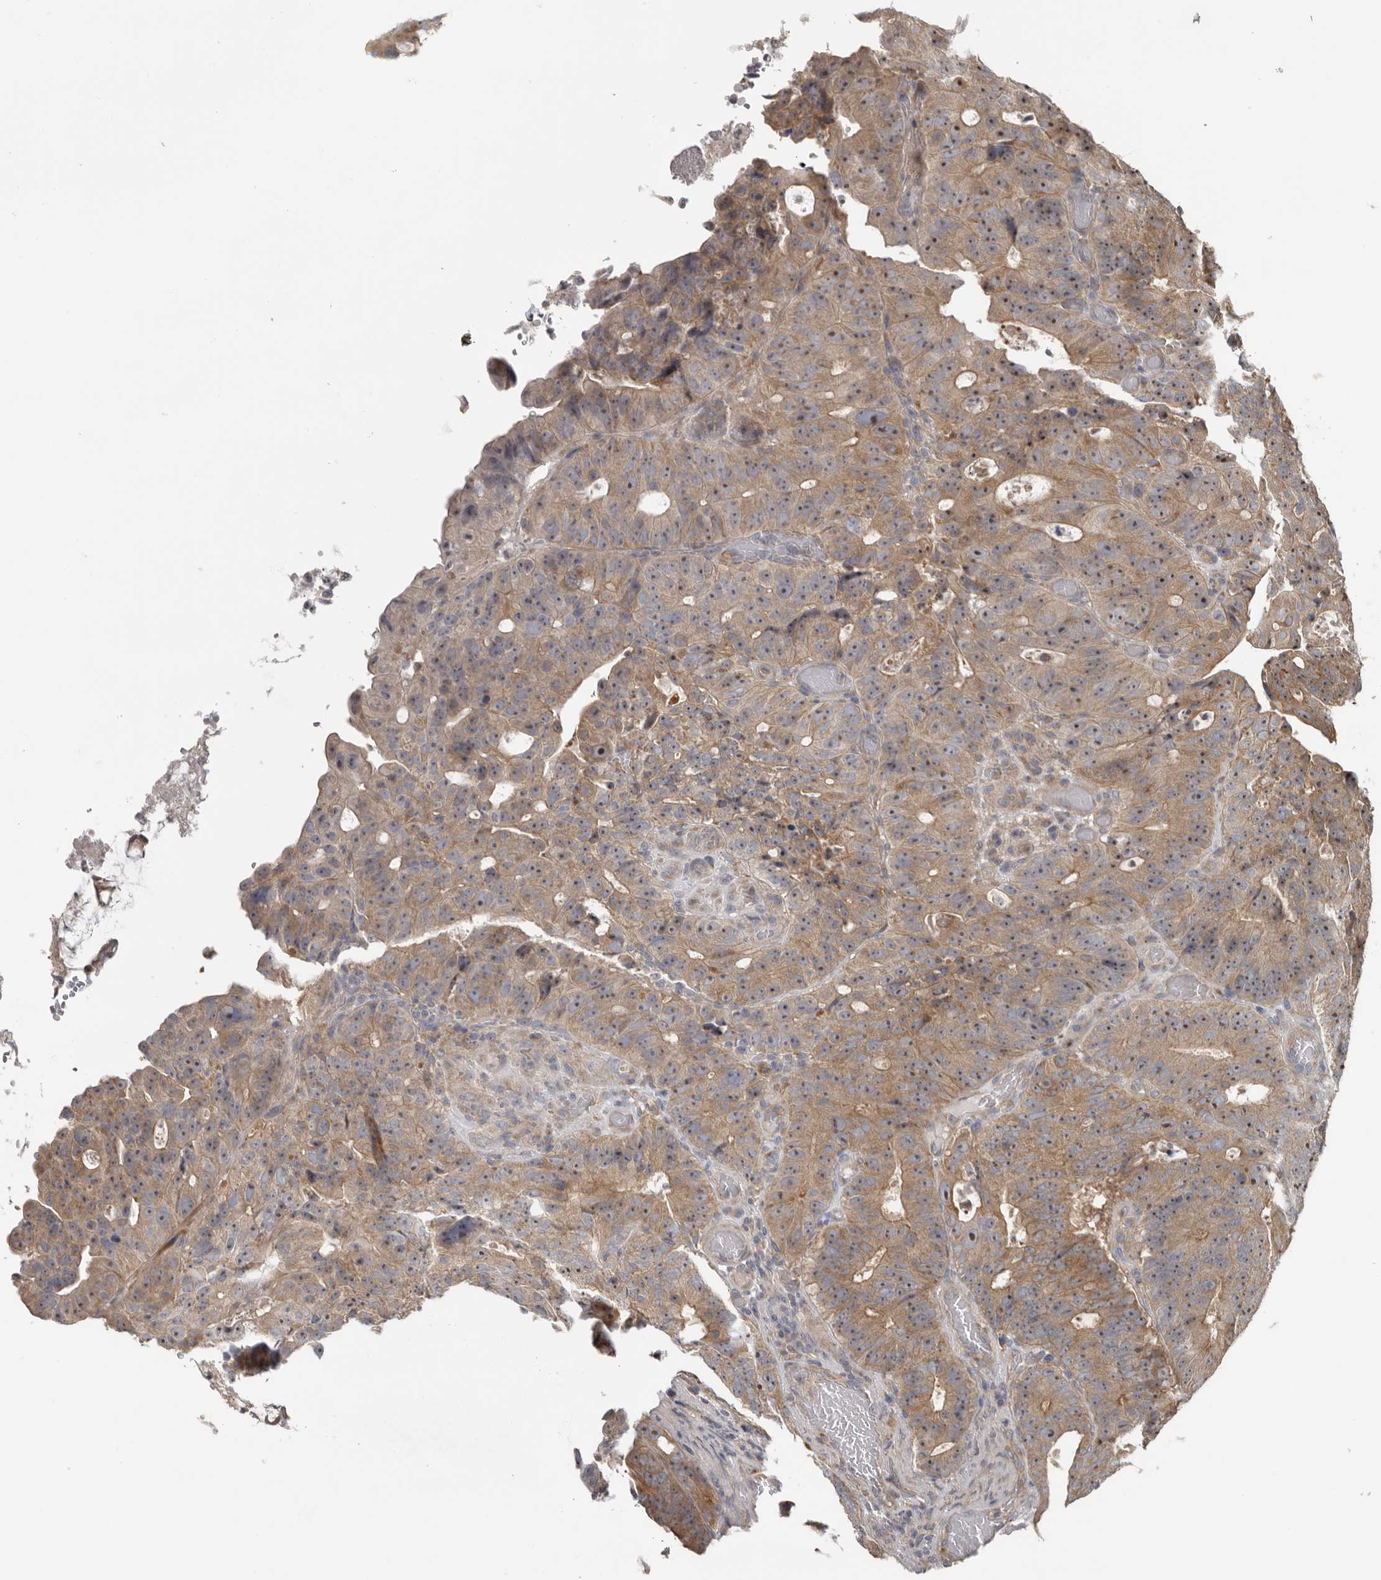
{"staining": {"intensity": "moderate", "quantity": ">75%", "location": "cytoplasmic/membranous,nuclear"}, "tissue": "colorectal cancer", "cell_type": "Tumor cells", "image_type": "cancer", "snomed": [{"axis": "morphology", "description": "Adenocarcinoma, NOS"}, {"axis": "topography", "description": "Colon"}], "caption": "Colorectal adenocarcinoma was stained to show a protein in brown. There is medium levels of moderate cytoplasmic/membranous and nuclear positivity in about >75% of tumor cells.", "gene": "HINT3", "patient": {"sex": "male", "age": 87}}